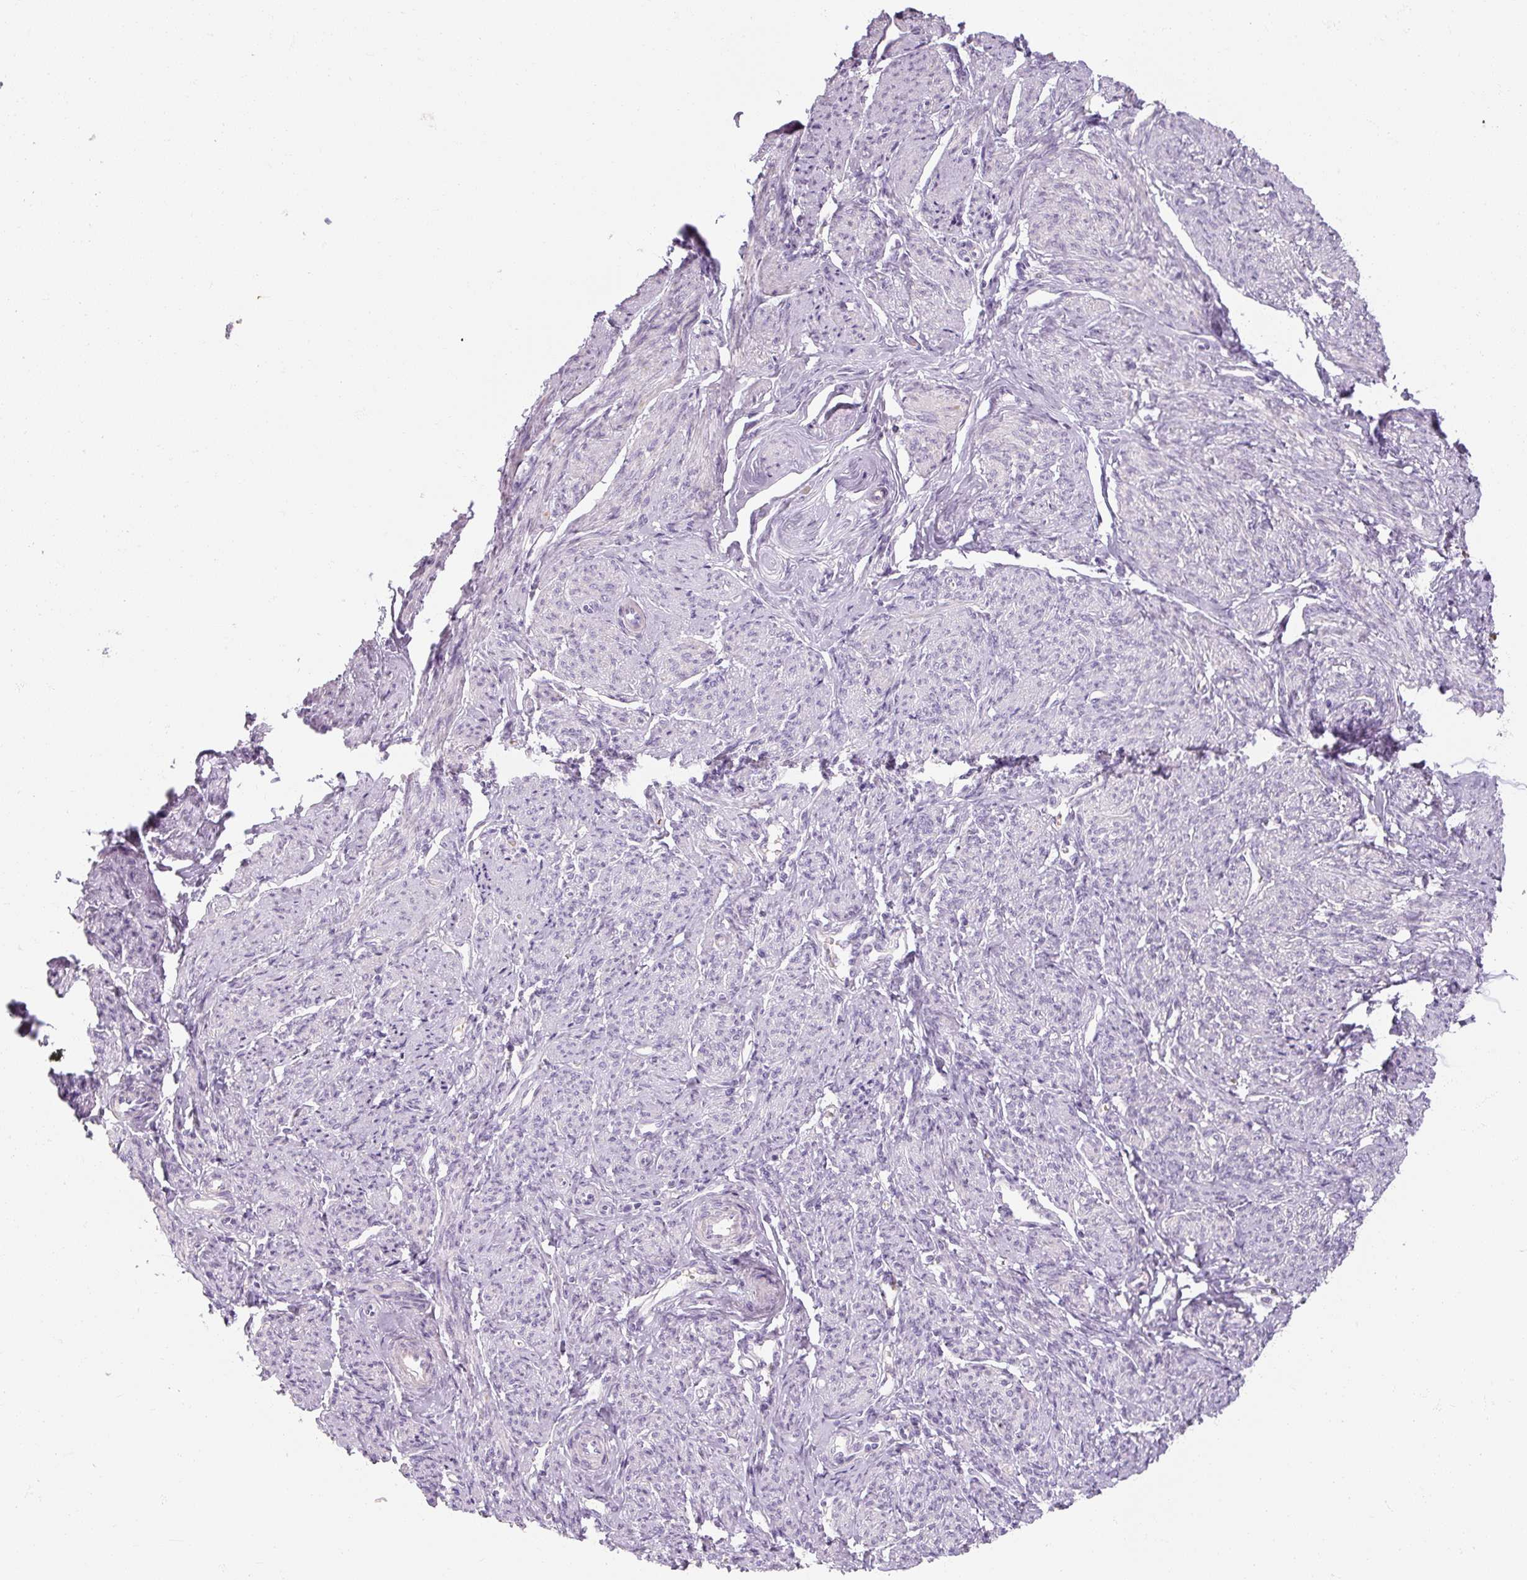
{"staining": {"intensity": "moderate", "quantity": "<25%", "location": "cytoplasmic/membranous"}, "tissue": "smooth muscle", "cell_type": "Smooth muscle cells", "image_type": "normal", "snomed": [{"axis": "morphology", "description": "Normal tissue, NOS"}, {"axis": "topography", "description": "Smooth muscle"}], "caption": "Immunohistochemical staining of benign human smooth muscle demonstrates <25% levels of moderate cytoplasmic/membranous protein expression in approximately <25% of smooth muscle cells.", "gene": "NFE2L3", "patient": {"sex": "female", "age": 65}}